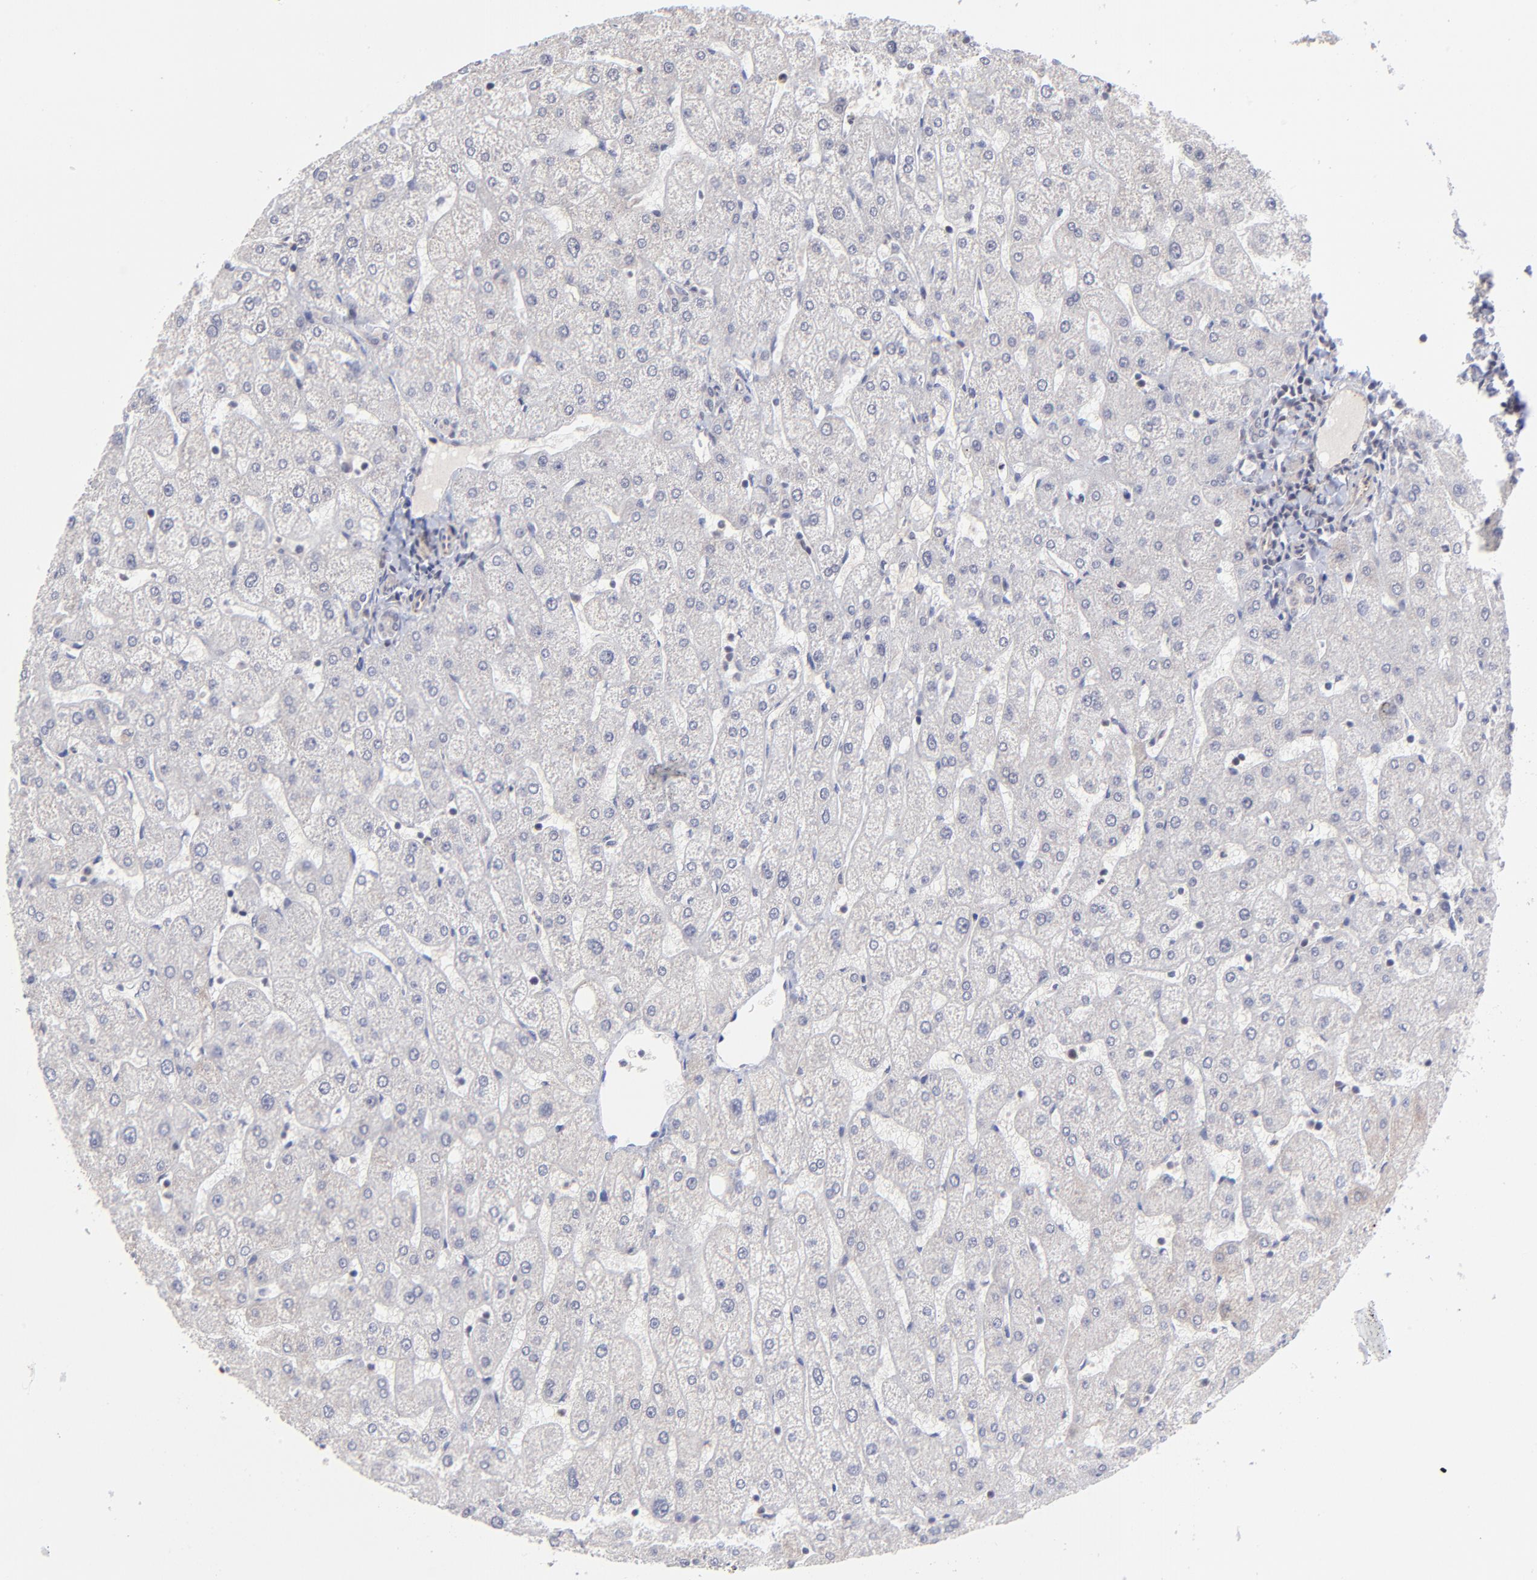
{"staining": {"intensity": "weak", "quantity": "<25%", "location": "cytoplasmic/membranous"}, "tissue": "liver", "cell_type": "Cholangiocytes", "image_type": "normal", "snomed": [{"axis": "morphology", "description": "Normal tissue, NOS"}, {"axis": "topography", "description": "Liver"}], "caption": "Protein analysis of unremarkable liver reveals no significant positivity in cholangiocytes.", "gene": "ZNF419", "patient": {"sex": "male", "age": 67}}